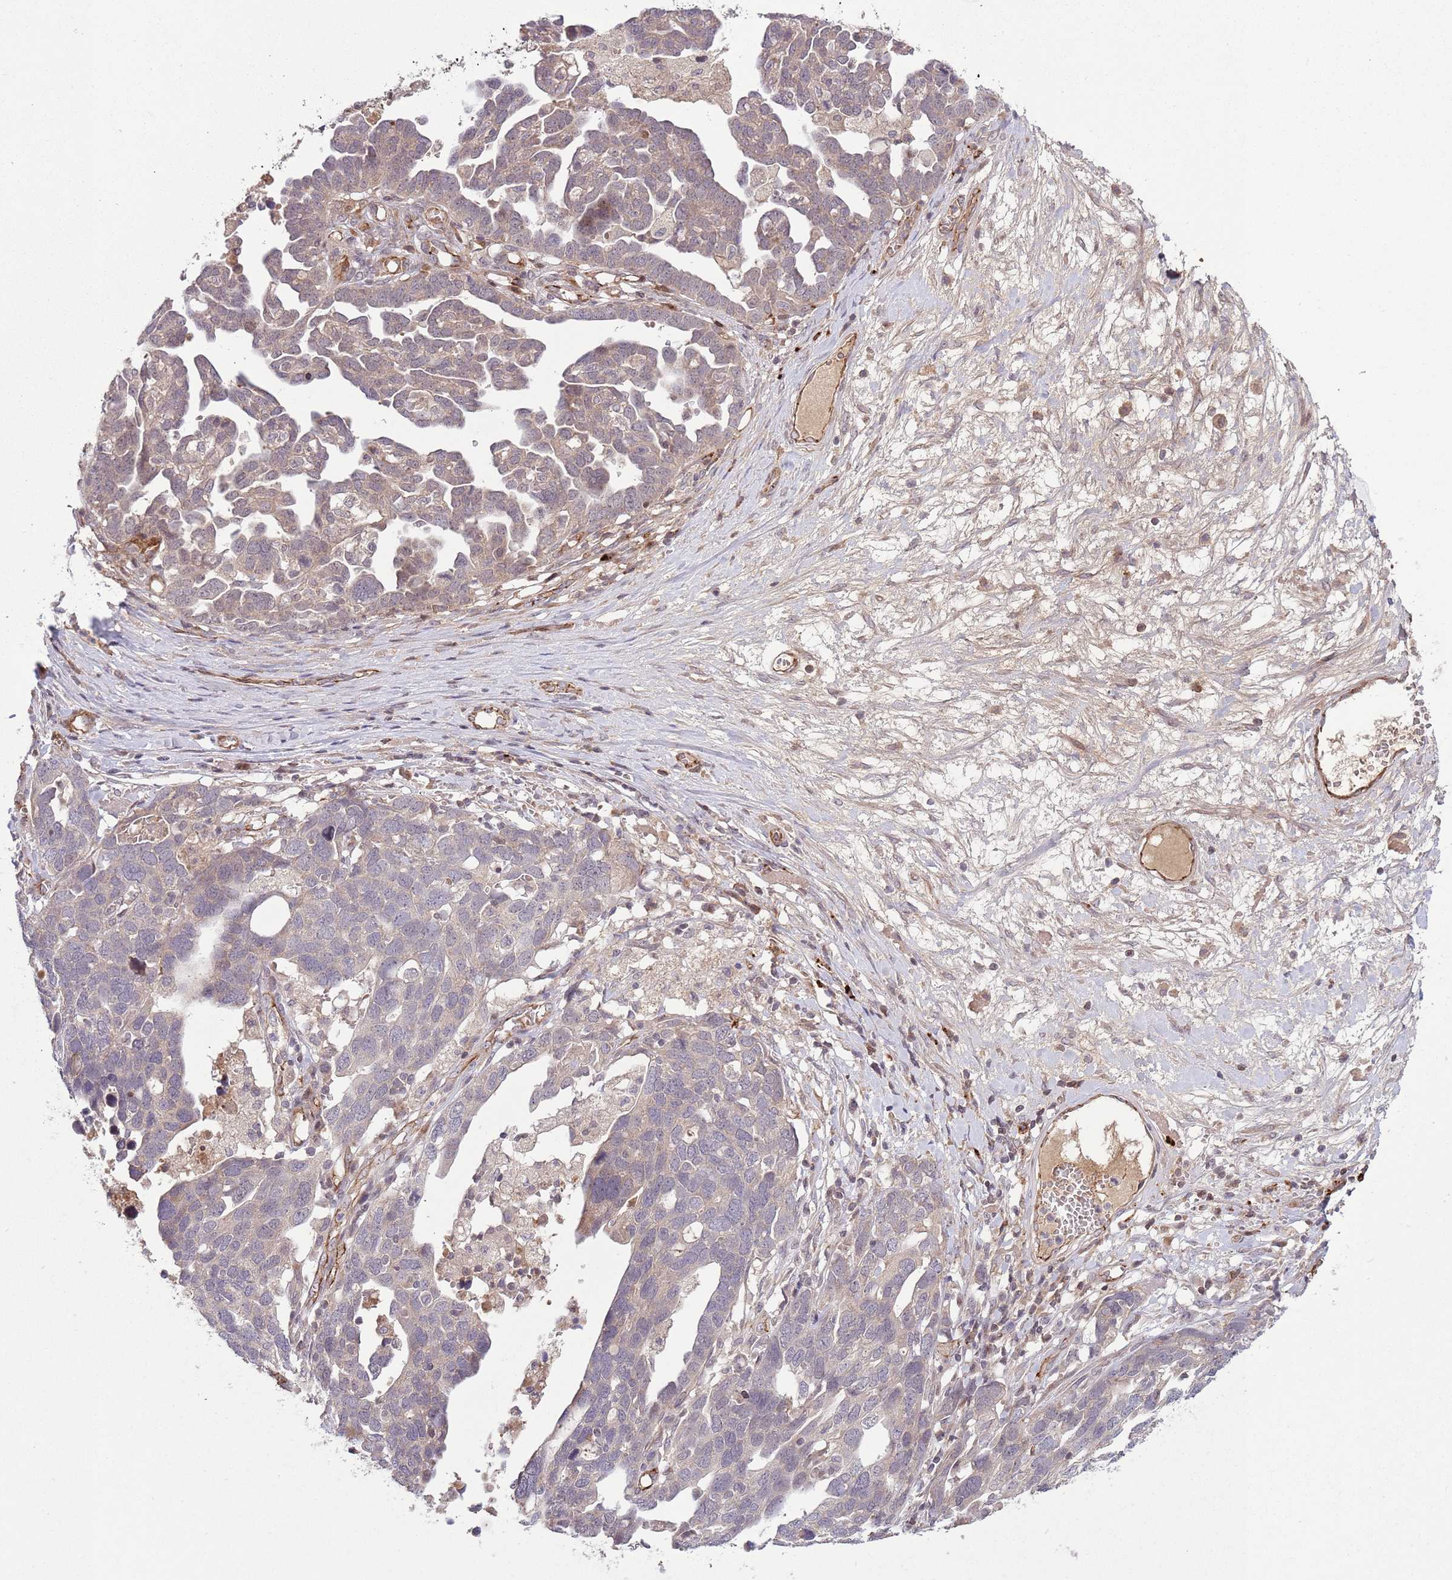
{"staining": {"intensity": "weak", "quantity": "<25%", "location": "cytoplasmic/membranous"}, "tissue": "ovarian cancer", "cell_type": "Tumor cells", "image_type": "cancer", "snomed": [{"axis": "morphology", "description": "Cystadenocarcinoma, serous, NOS"}, {"axis": "topography", "description": "Ovary"}], "caption": "Immunohistochemistry micrograph of serous cystadenocarcinoma (ovarian) stained for a protein (brown), which demonstrates no expression in tumor cells.", "gene": "DPP10", "patient": {"sex": "female", "age": 54}}